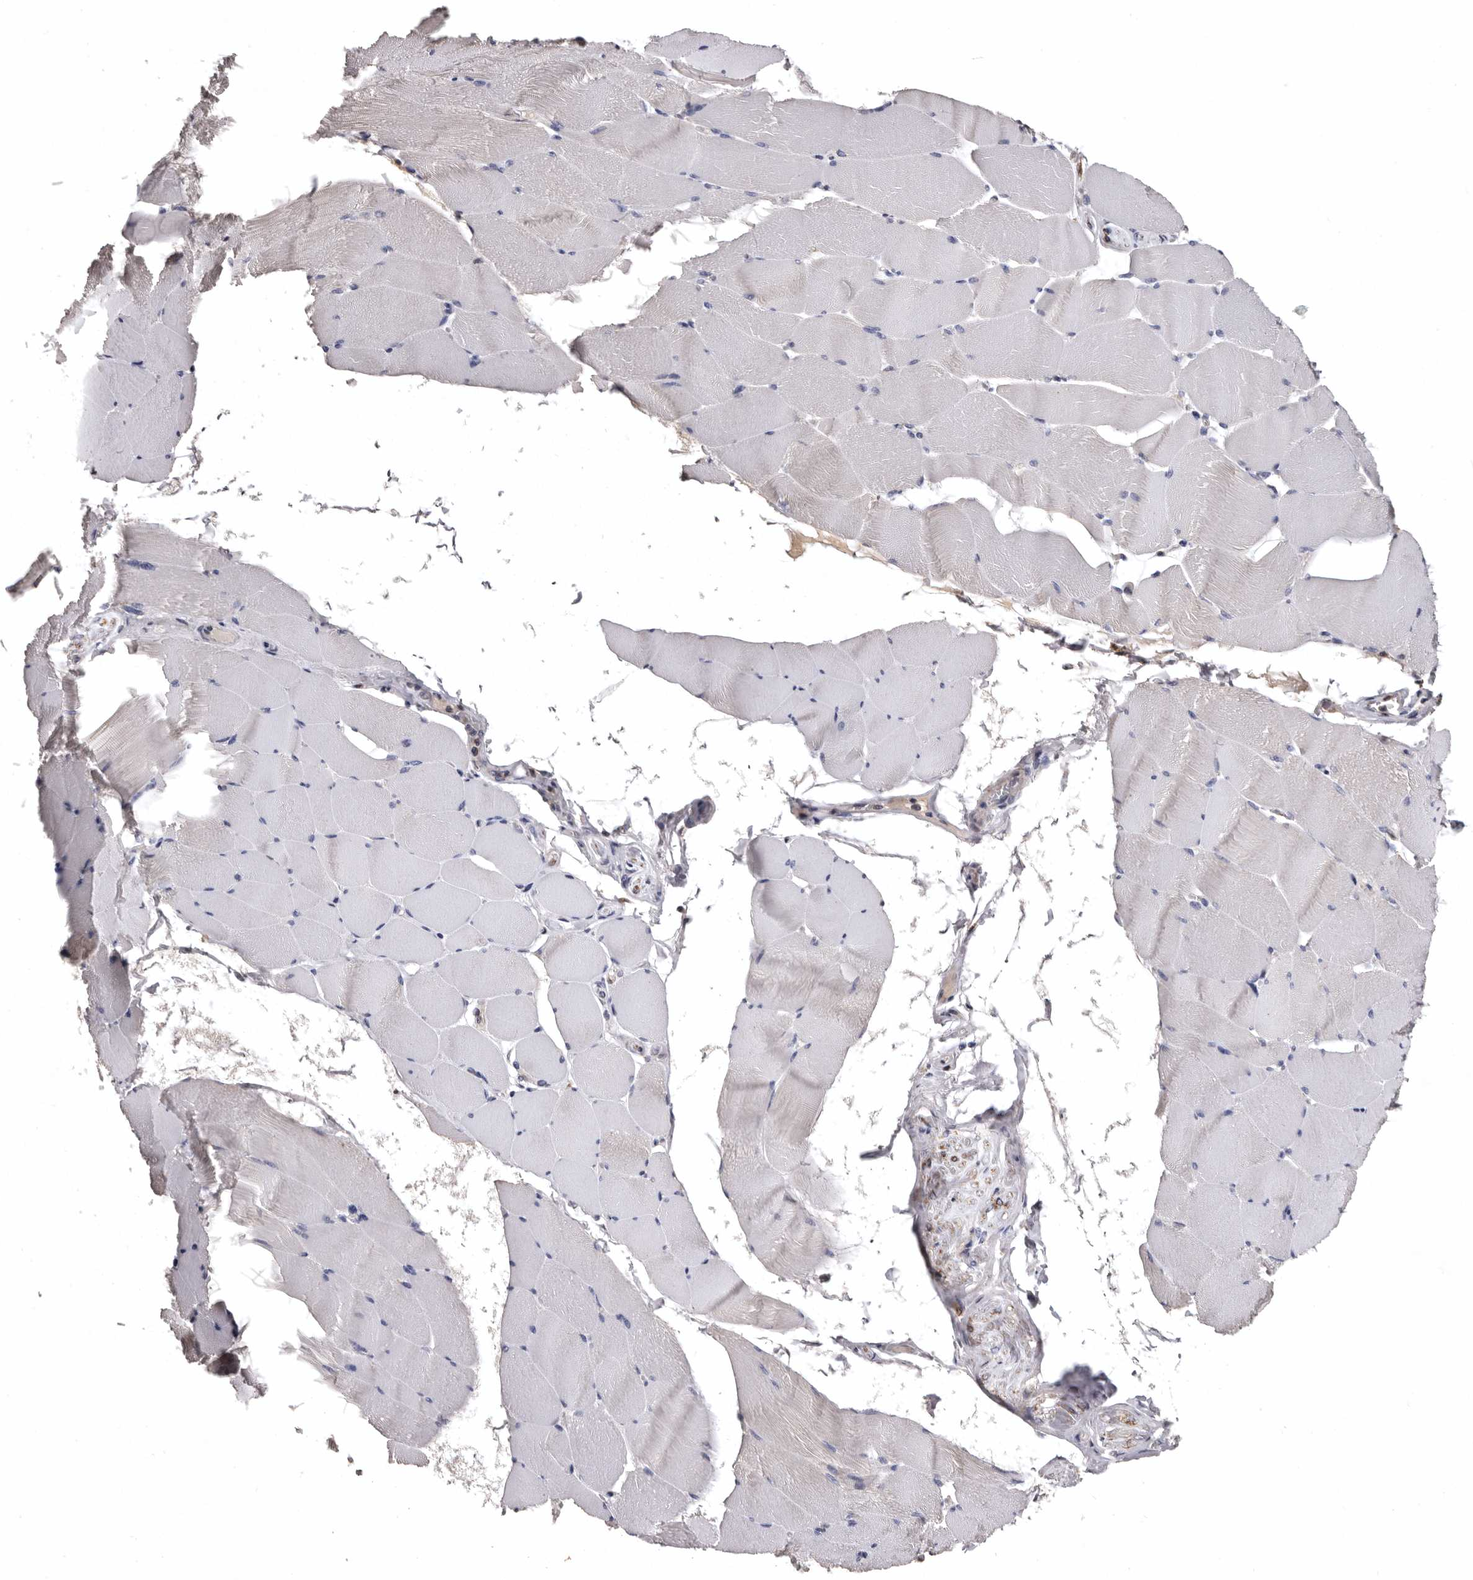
{"staining": {"intensity": "weak", "quantity": "<25%", "location": "cytoplasmic/membranous"}, "tissue": "skeletal muscle", "cell_type": "Myocytes", "image_type": "normal", "snomed": [{"axis": "morphology", "description": "Normal tissue, NOS"}, {"axis": "topography", "description": "Skeletal muscle"}], "caption": "The immunohistochemistry (IHC) photomicrograph has no significant expression in myocytes of skeletal muscle. (DAB (3,3'-diaminobenzidine) immunohistochemistry (IHC) visualized using brightfield microscopy, high magnification).", "gene": "INKA2", "patient": {"sex": "male", "age": 62}}